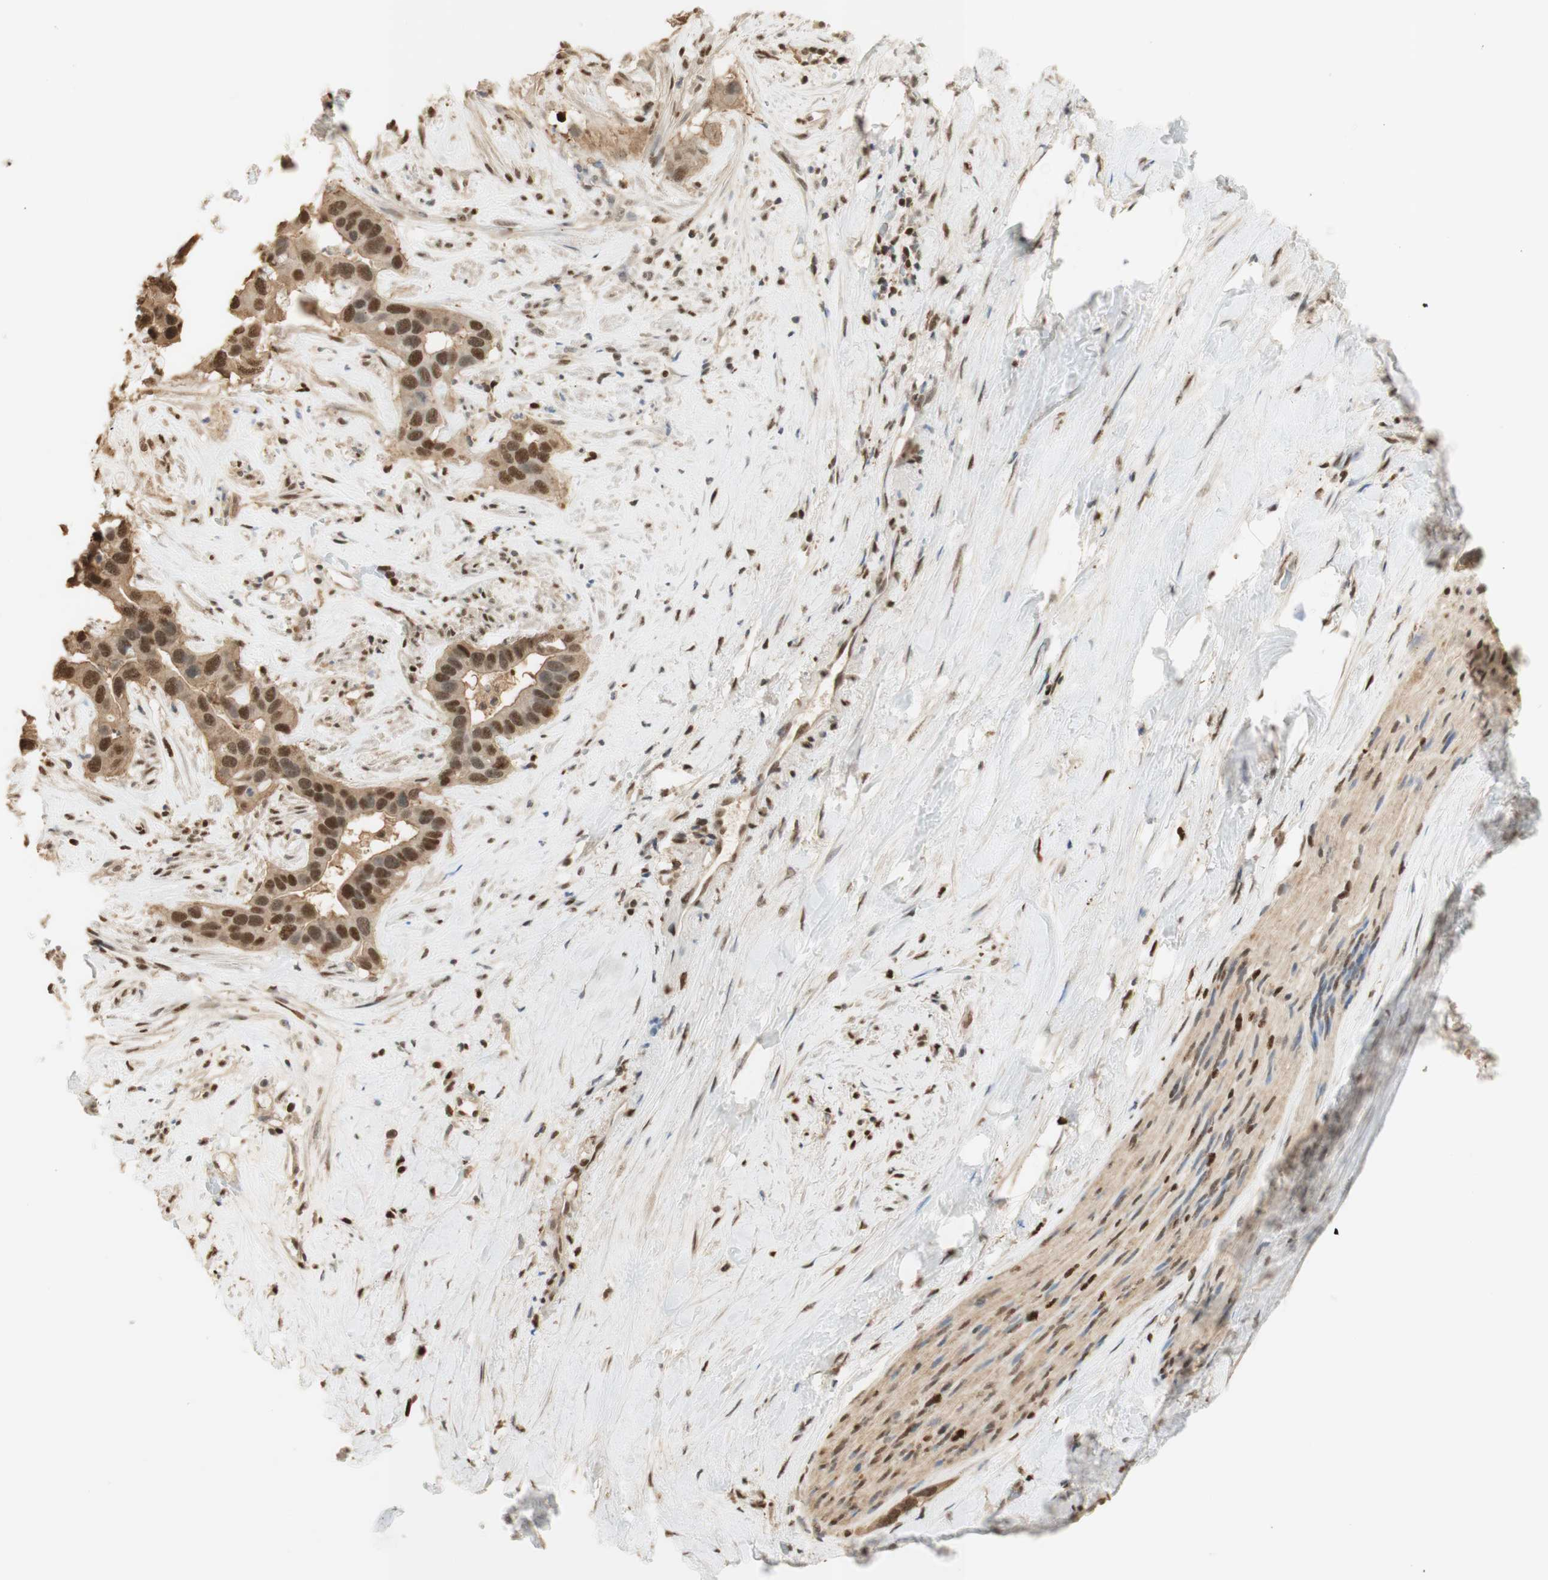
{"staining": {"intensity": "moderate", "quantity": ">75%", "location": "cytoplasmic/membranous,nuclear"}, "tissue": "liver cancer", "cell_type": "Tumor cells", "image_type": "cancer", "snomed": [{"axis": "morphology", "description": "Cholangiocarcinoma"}, {"axis": "topography", "description": "Liver"}], "caption": "A histopathology image showing moderate cytoplasmic/membranous and nuclear staining in approximately >75% of tumor cells in liver cancer, as visualized by brown immunohistochemical staining.", "gene": "NAP1L4", "patient": {"sex": "female", "age": 65}}